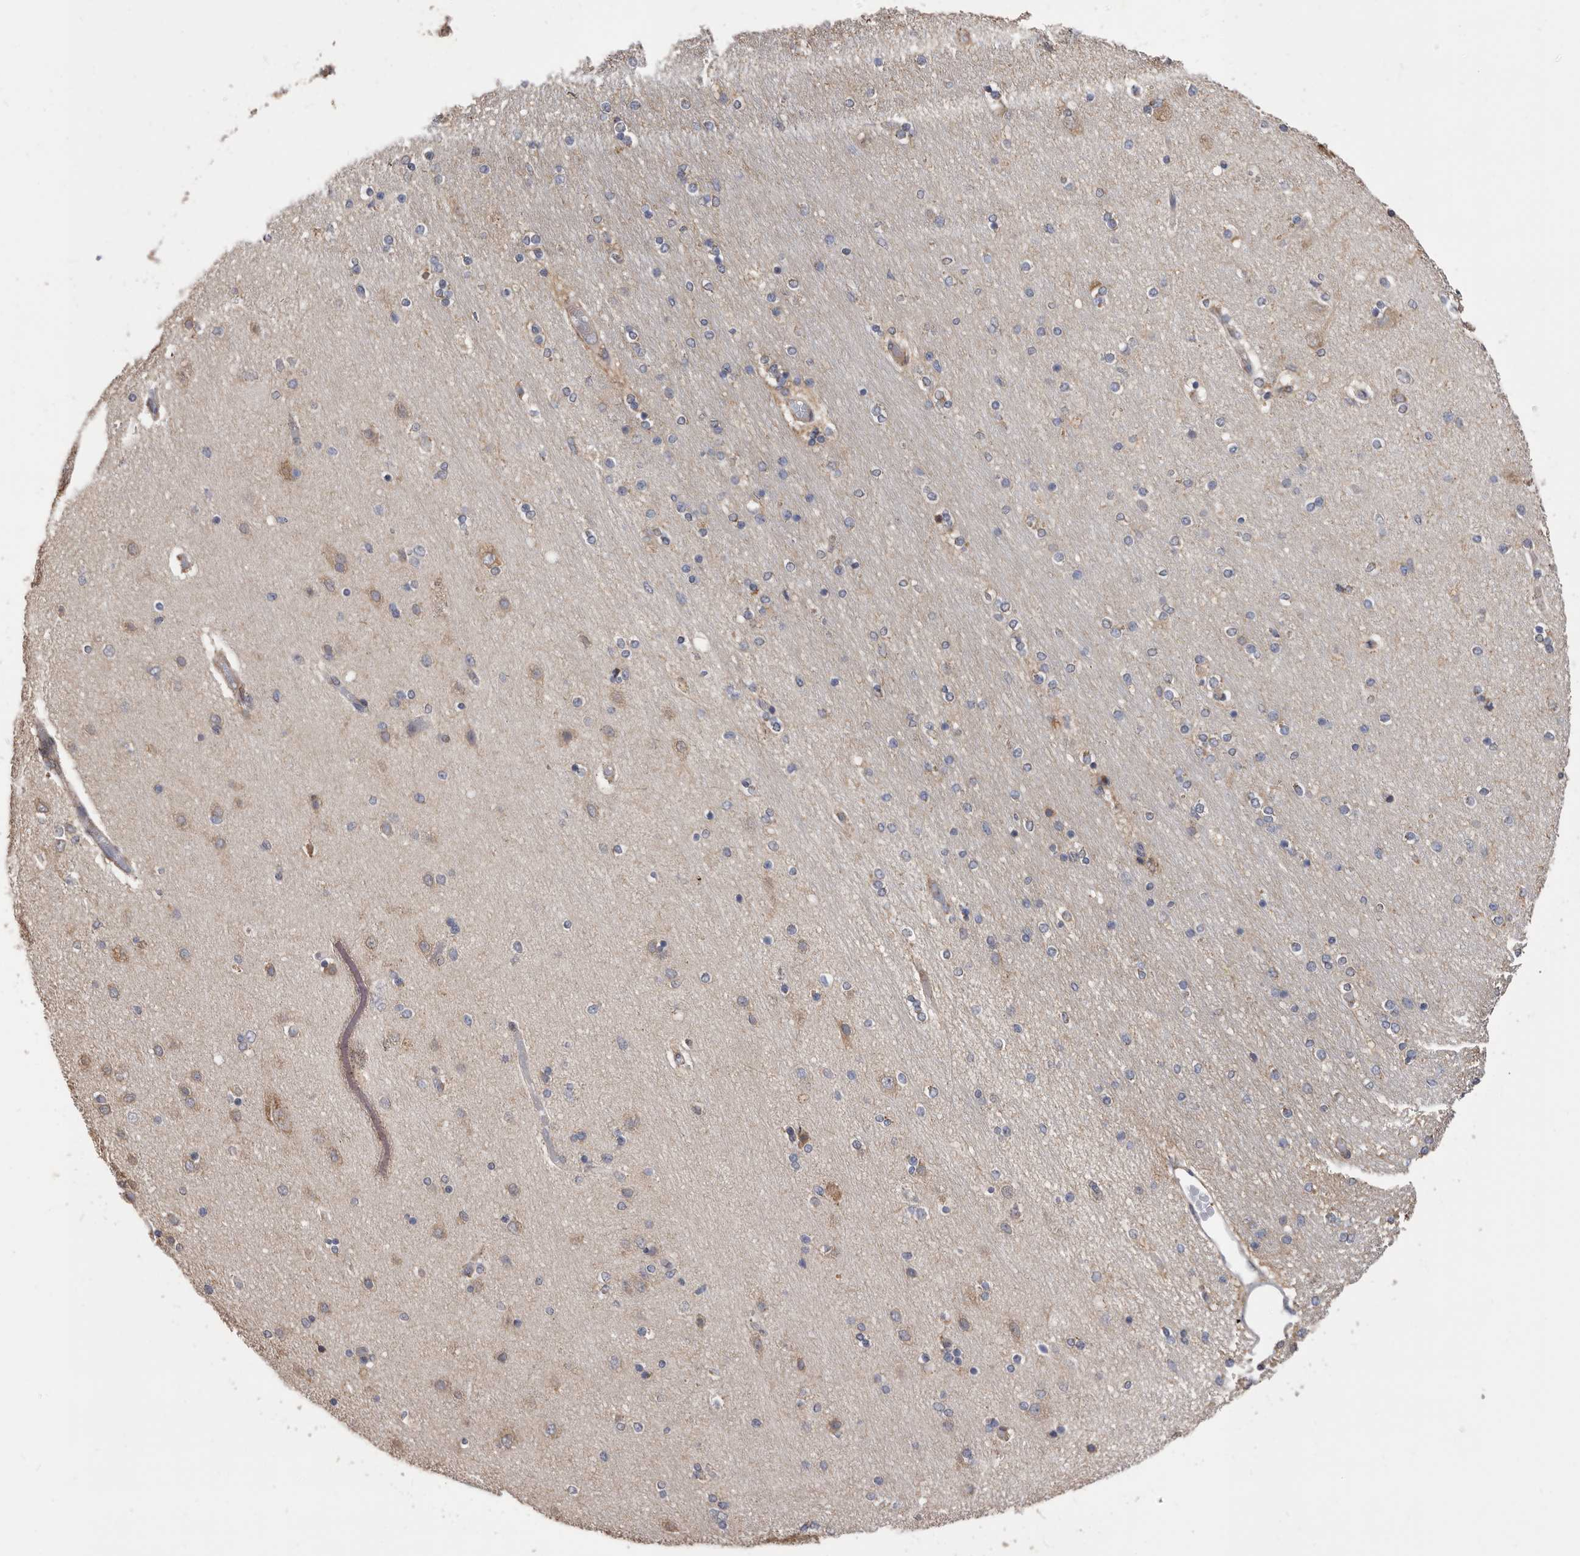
{"staining": {"intensity": "moderate", "quantity": "<25%", "location": "cytoplasmic/membranous"}, "tissue": "hippocampus", "cell_type": "Glial cells", "image_type": "normal", "snomed": [{"axis": "morphology", "description": "Normal tissue, NOS"}, {"axis": "topography", "description": "Hippocampus"}], "caption": "A photomicrograph of hippocampus stained for a protein demonstrates moderate cytoplasmic/membranous brown staining in glial cells.", "gene": "CRISPLD2", "patient": {"sex": "female", "age": 54}}